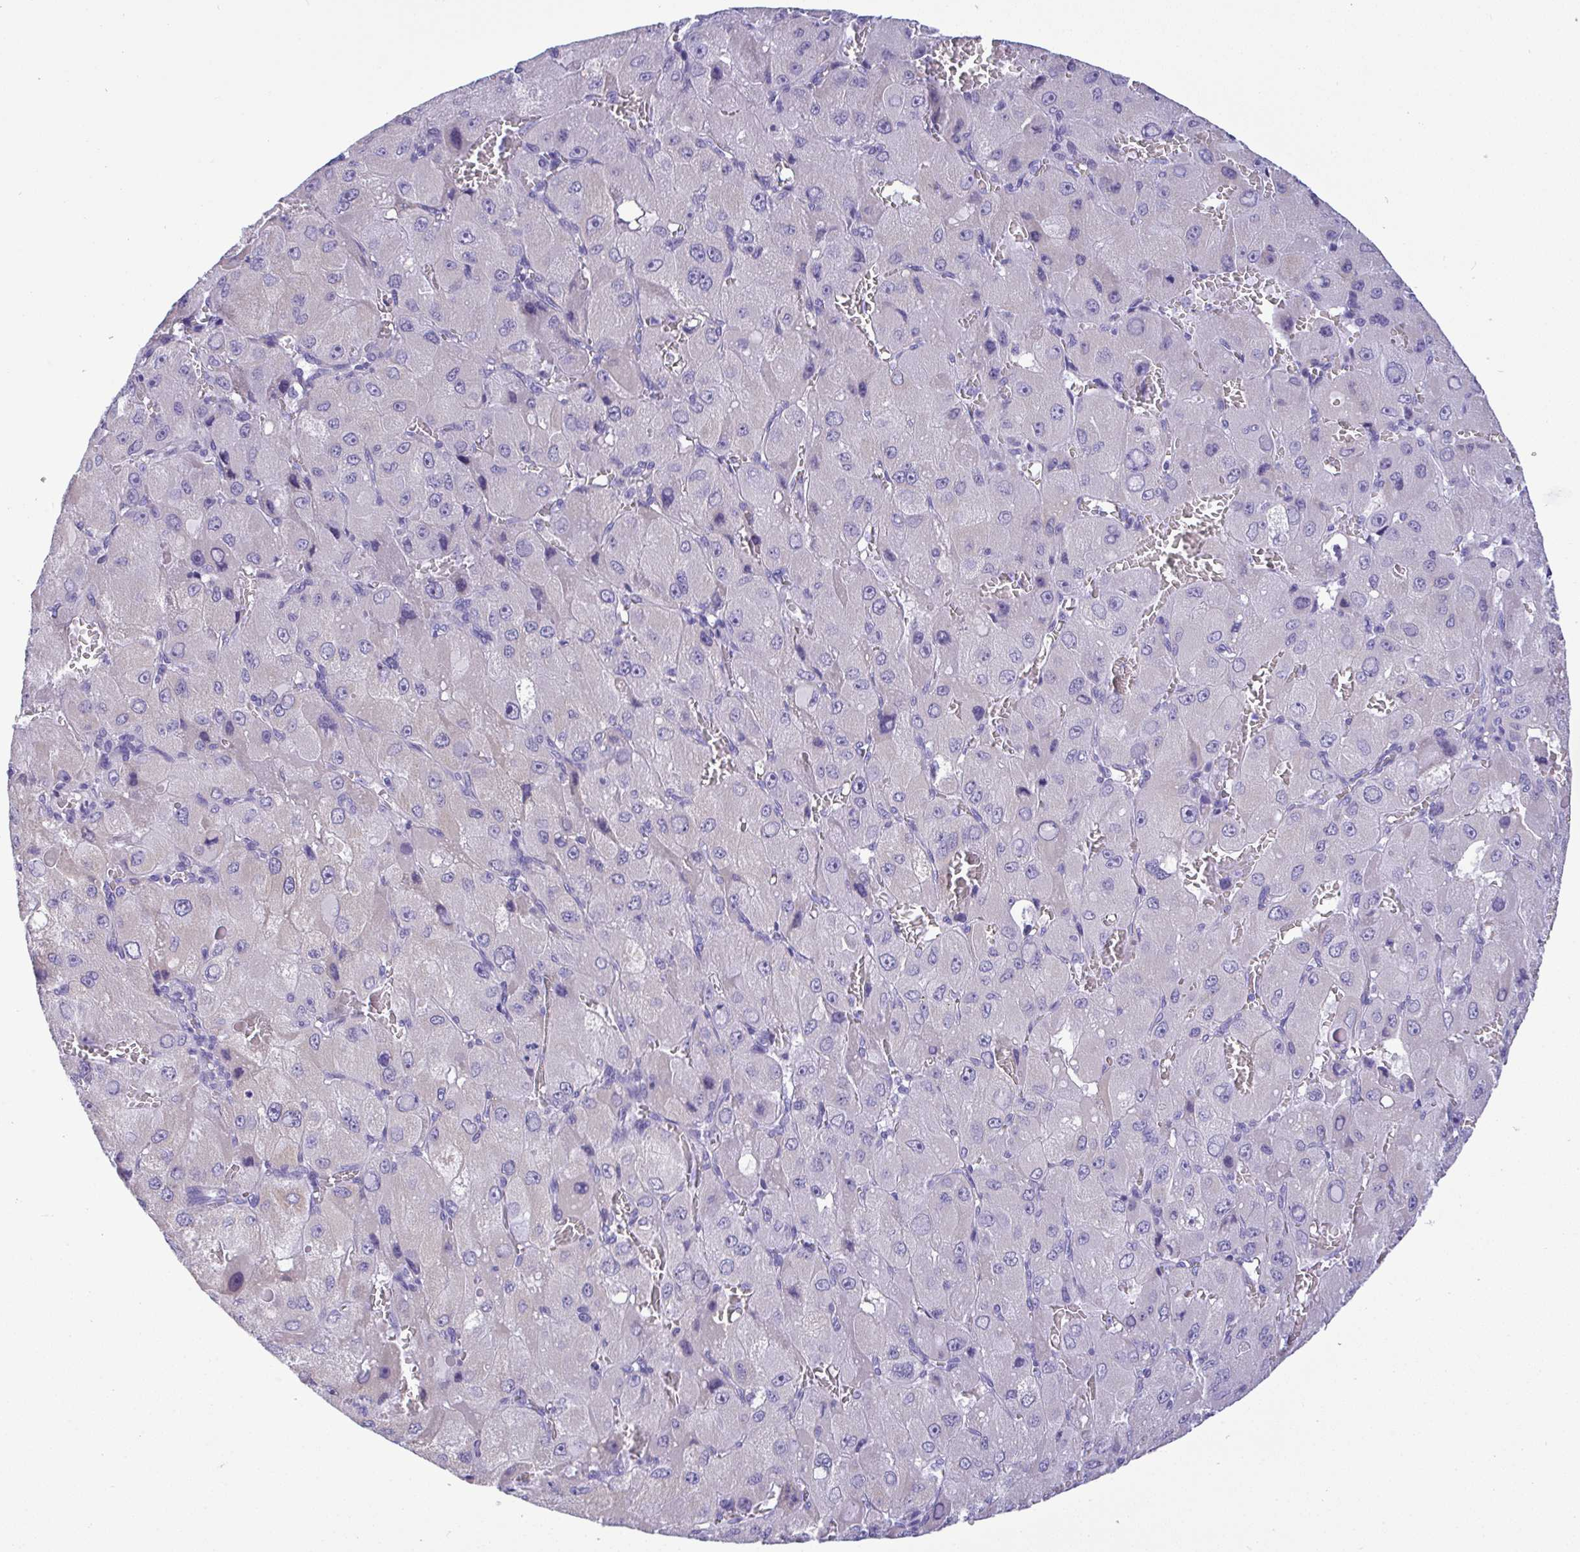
{"staining": {"intensity": "negative", "quantity": "none", "location": "none"}, "tissue": "liver cancer", "cell_type": "Tumor cells", "image_type": "cancer", "snomed": [{"axis": "morphology", "description": "Carcinoma, Hepatocellular, NOS"}, {"axis": "topography", "description": "Liver"}], "caption": "Tumor cells are negative for brown protein staining in liver cancer (hepatocellular carcinoma).", "gene": "YBX2", "patient": {"sex": "male", "age": 27}}